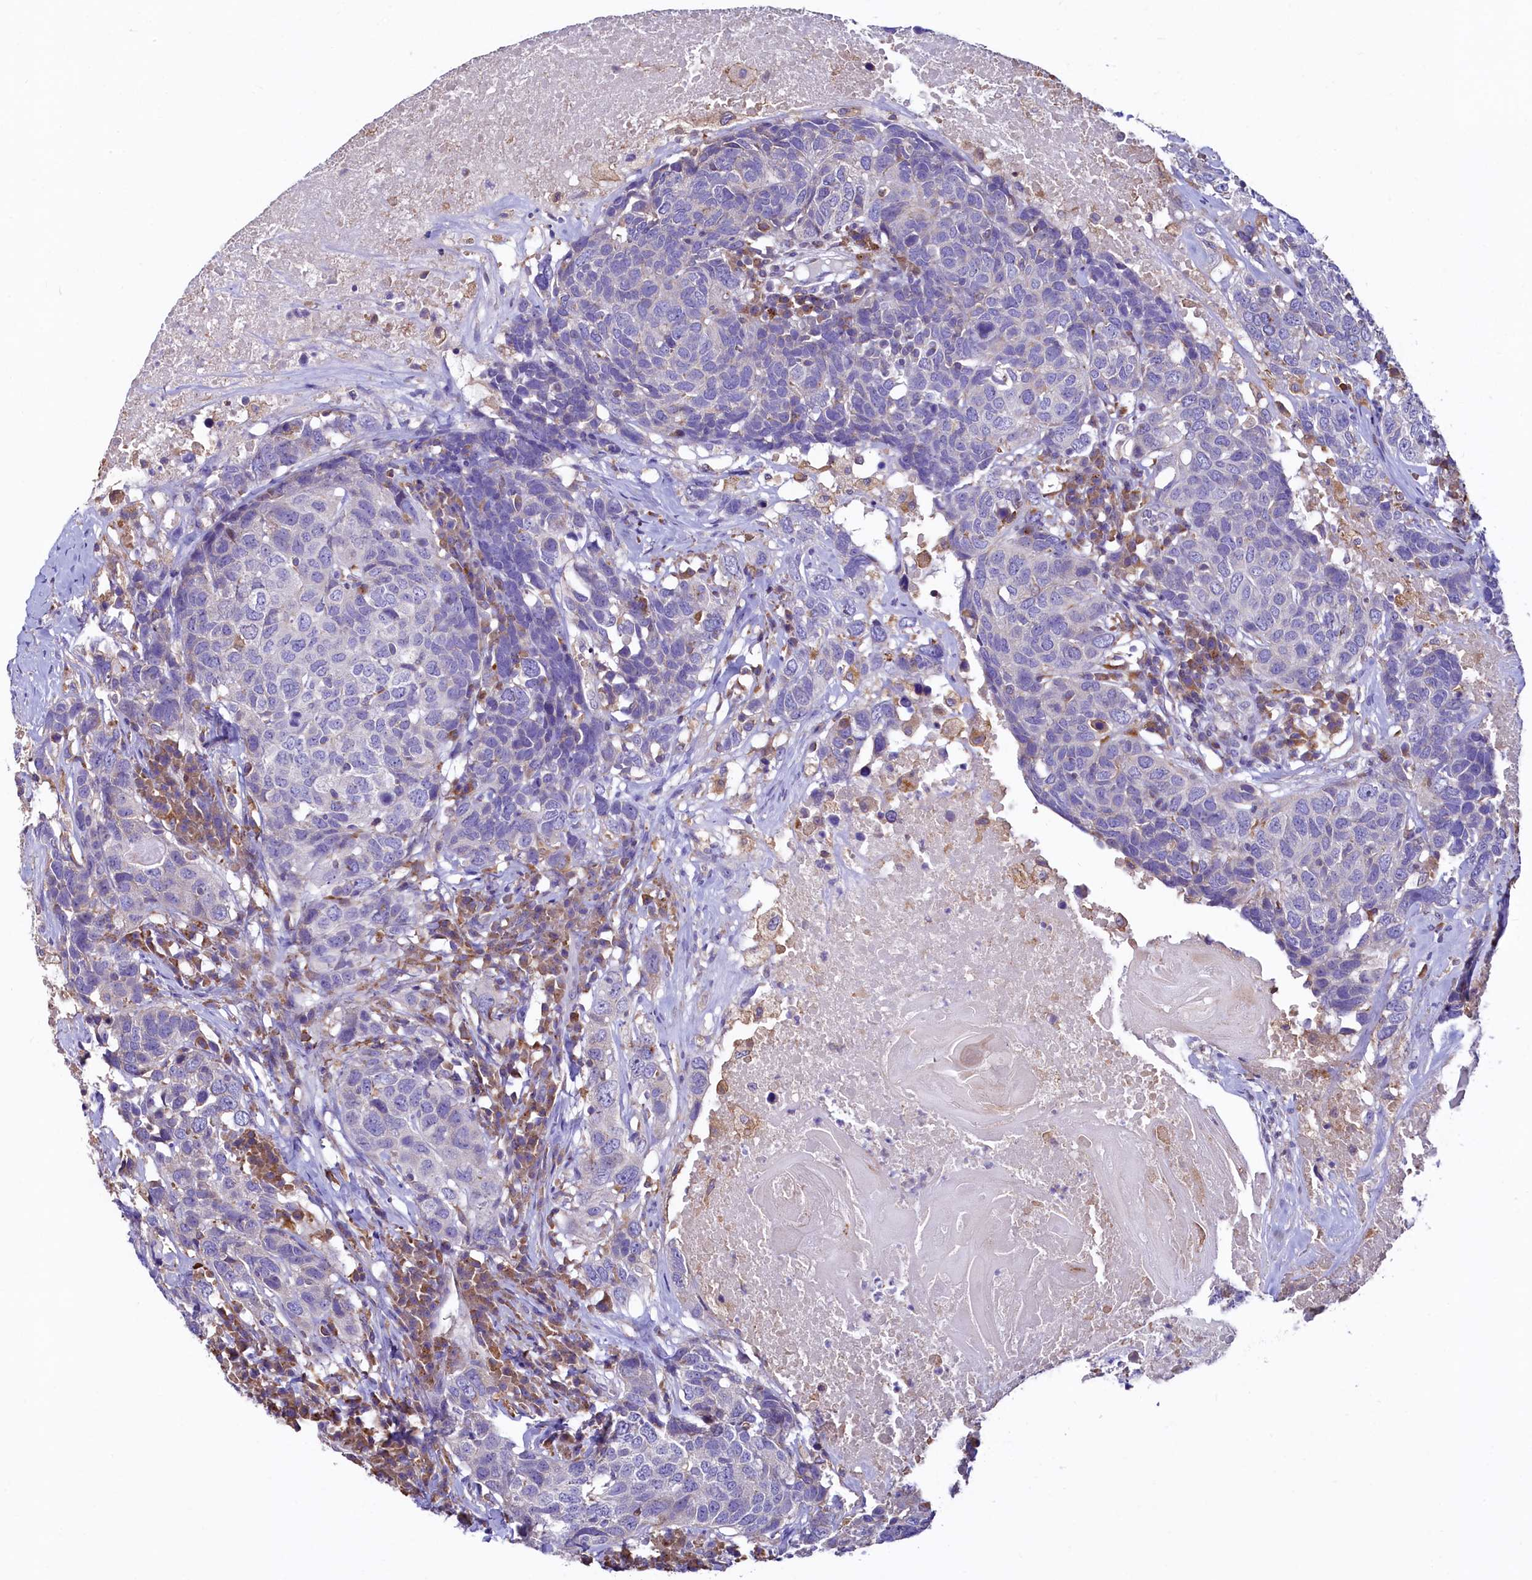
{"staining": {"intensity": "negative", "quantity": "none", "location": "none"}, "tissue": "head and neck cancer", "cell_type": "Tumor cells", "image_type": "cancer", "snomed": [{"axis": "morphology", "description": "Squamous cell carcinoma, NOS"}, {"axis": "topography", "description": "Head-Neck"}], "caption": "Tumor cells show no significant positivity in head and neck cancer (squamous cell carcinoma). (Brightfield microscopy of DAB (3,3'-diaminobenzidine) IHC at high magnification).", "gene": "HPS6", "patient": {"sex": "male", "age": 66}}